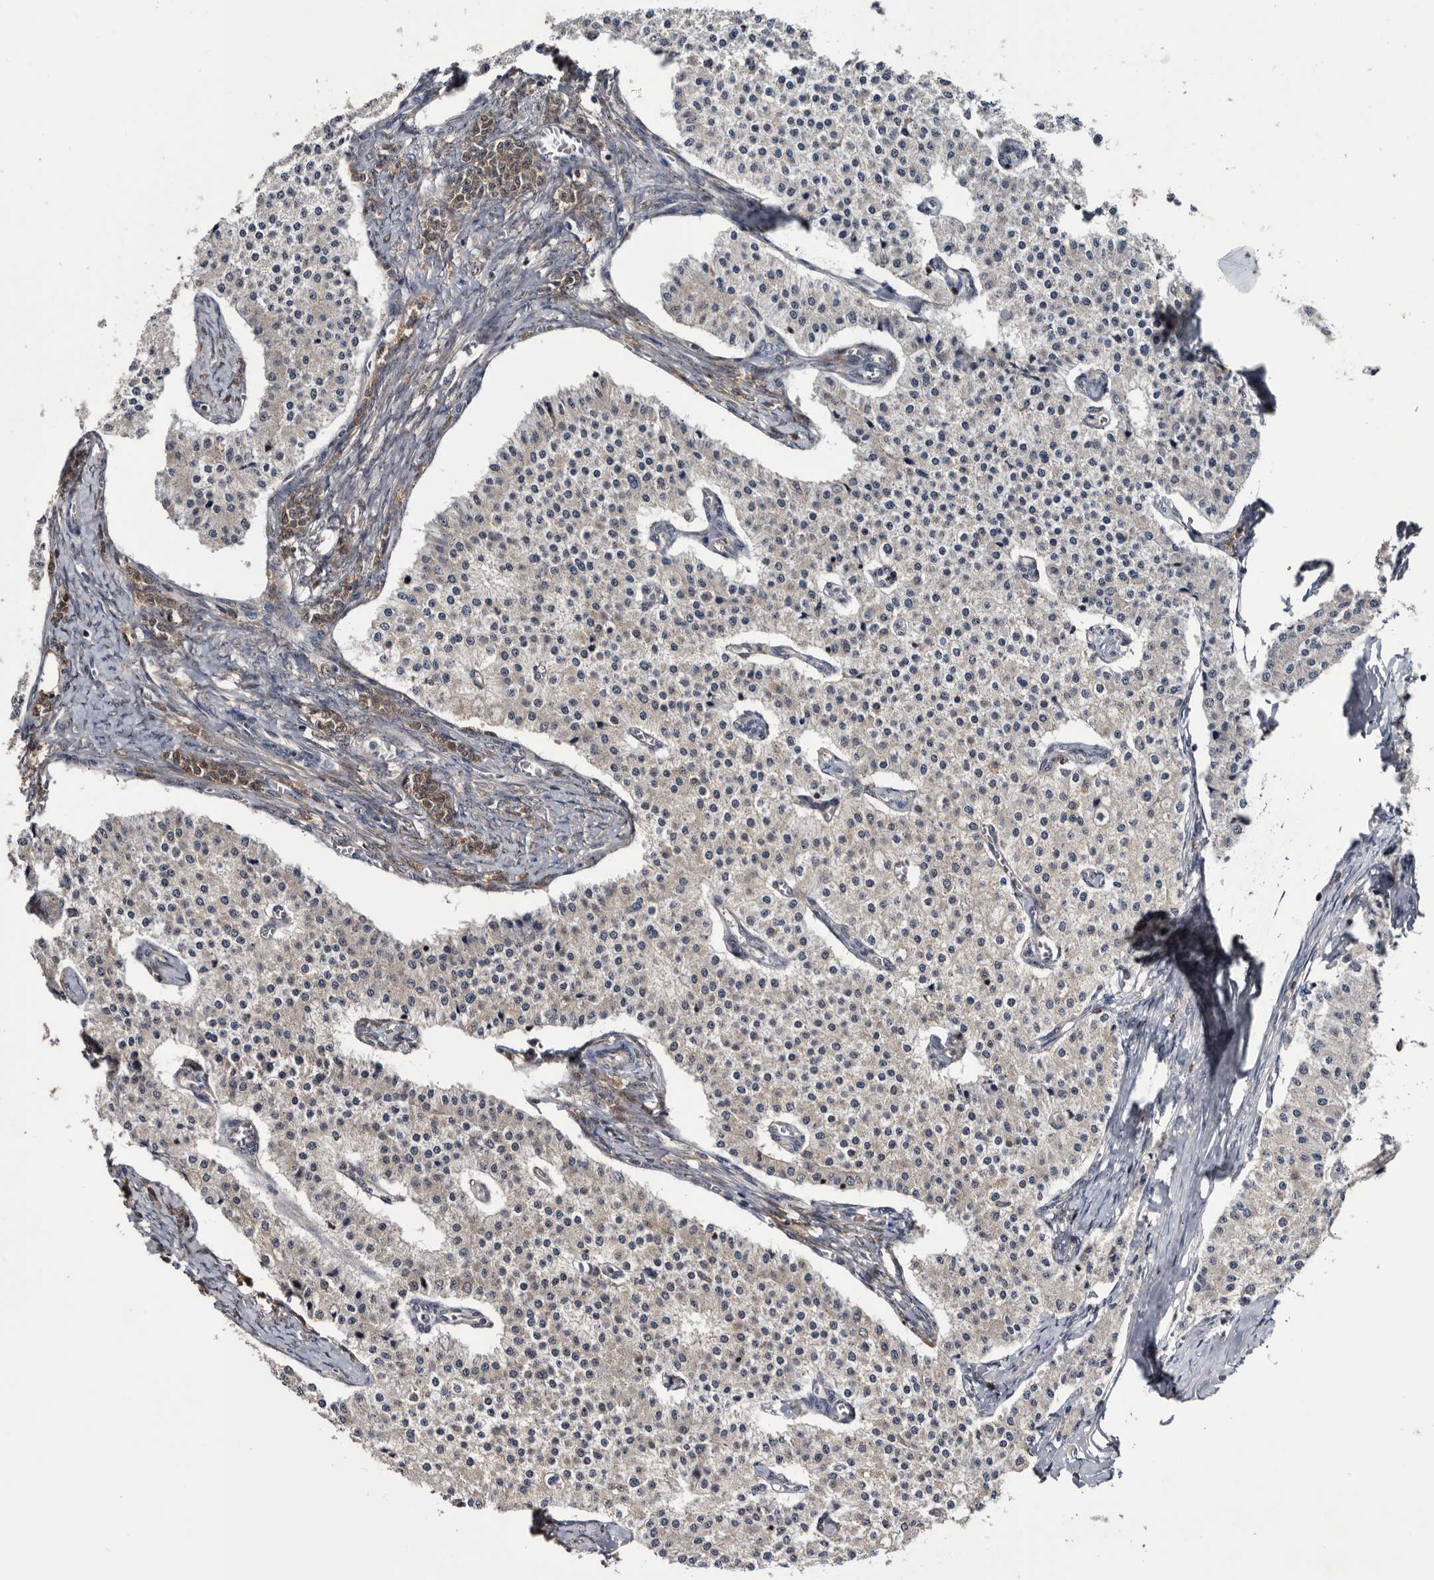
{"staining": {"intensity": "negative", "quantity": "none", "location": "none"}, "tissue": "carcinoid", "cell_type": "Tumor cells", "image_type": "cancer", "snomed": [{"axis": "morphology", "description": "Carcinoid, malignant, NOS"}, {"axis": "topography", "description": "Colon"}], "caption": "There is no significant staining in tumor cells of carcinoid.", "gene": "TTI2", "patient": {"sex": "female", "age": 52}}